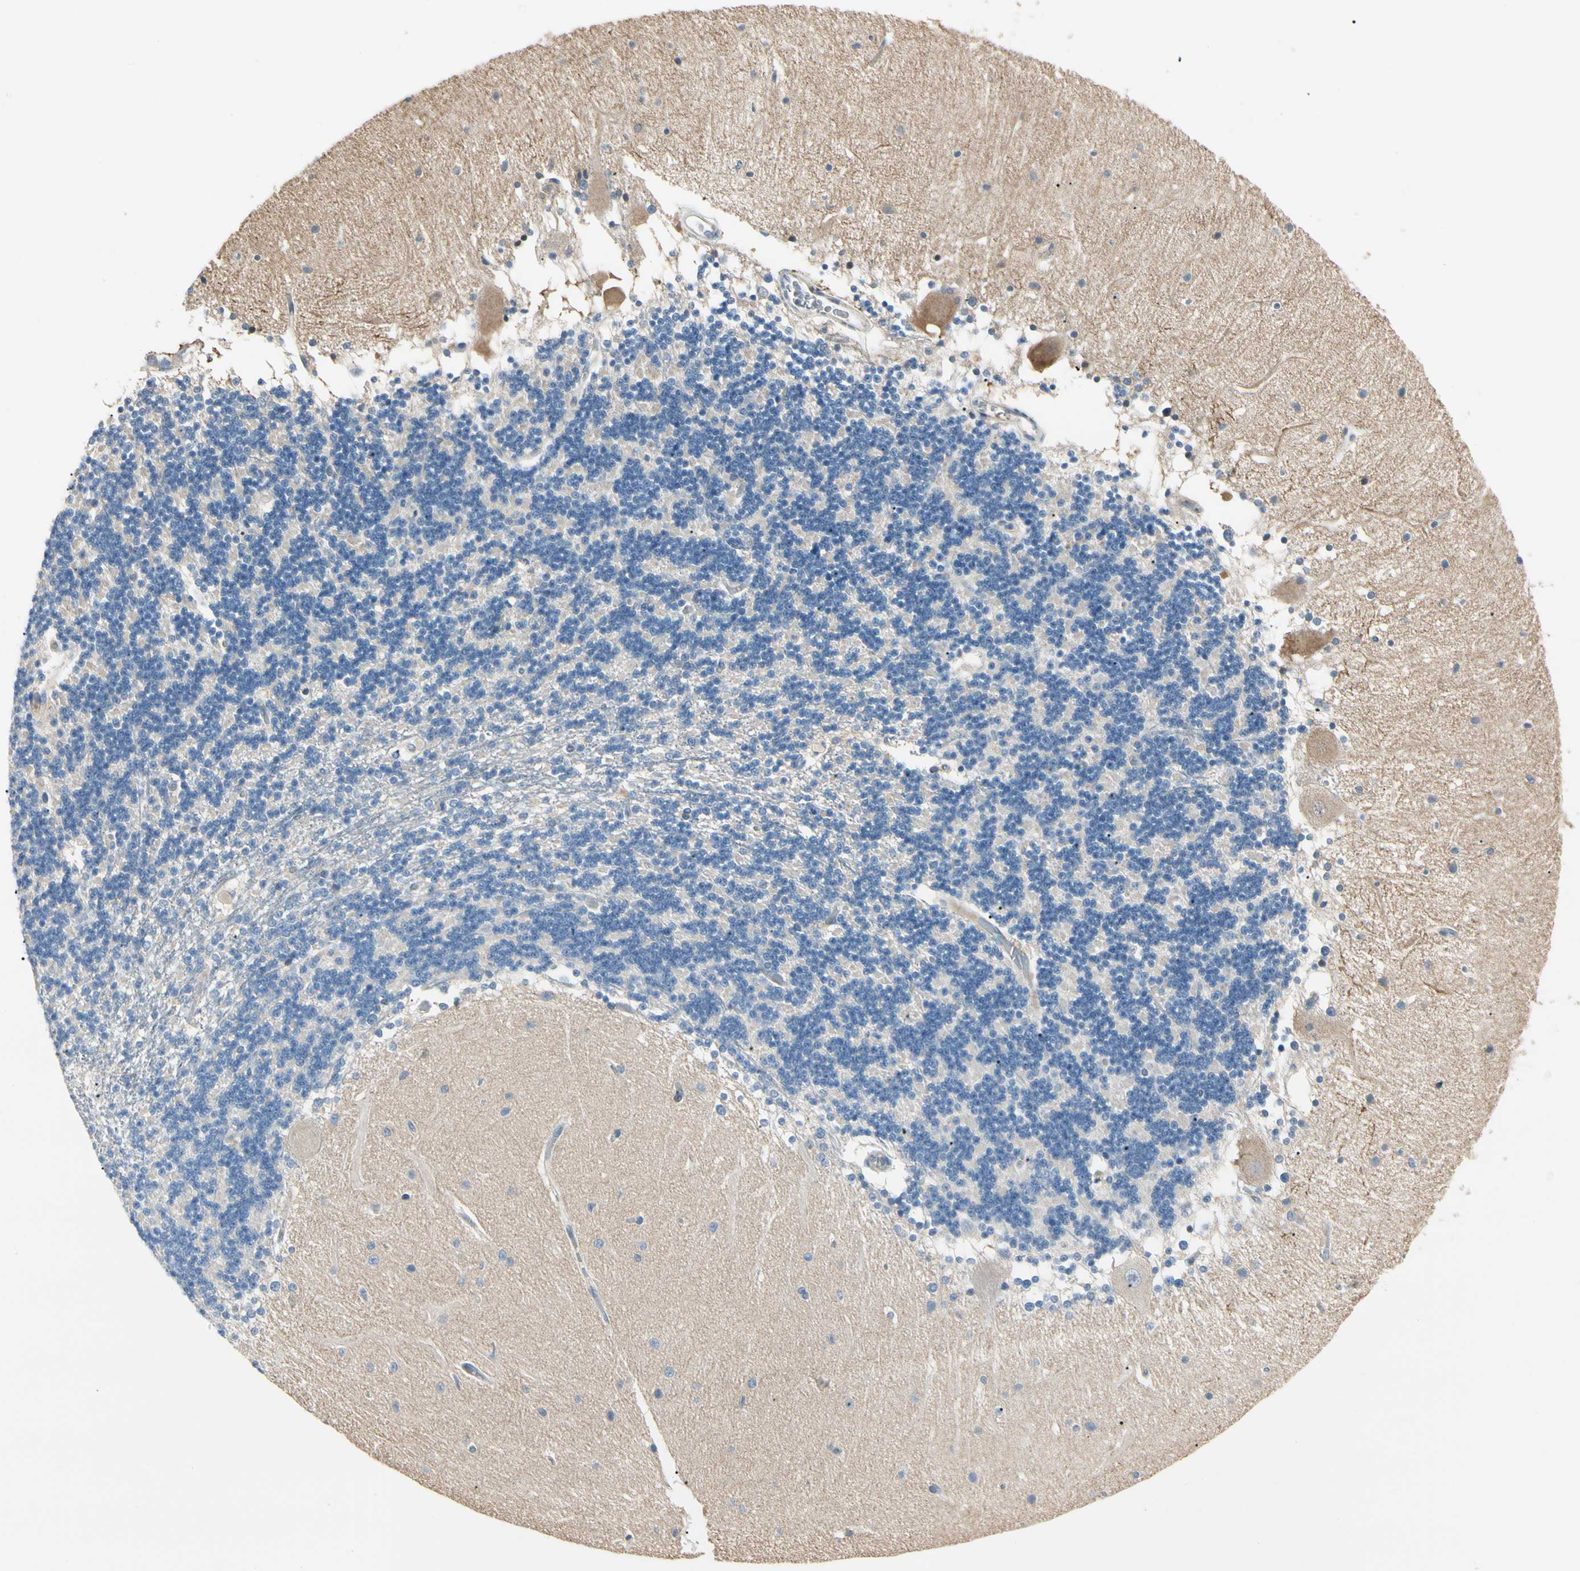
{"staining": {"intensity": "negative", "quantity": "none", "location": "none"}, "tissue": "cerebellum", "cell_type": "Cells in granular layer", "image_type": "normal", "snomed": [{"axis": "morphology", "description": "Normal tissue, NOS"}, {"axis": "topography", "description": "Cerebellum"}], "caption": "The histopathology image shows no significant expression in cells in granular layer of cerebellum.", "gene": "DUSP12", "patient": {"sex": "female", "age": 54}}